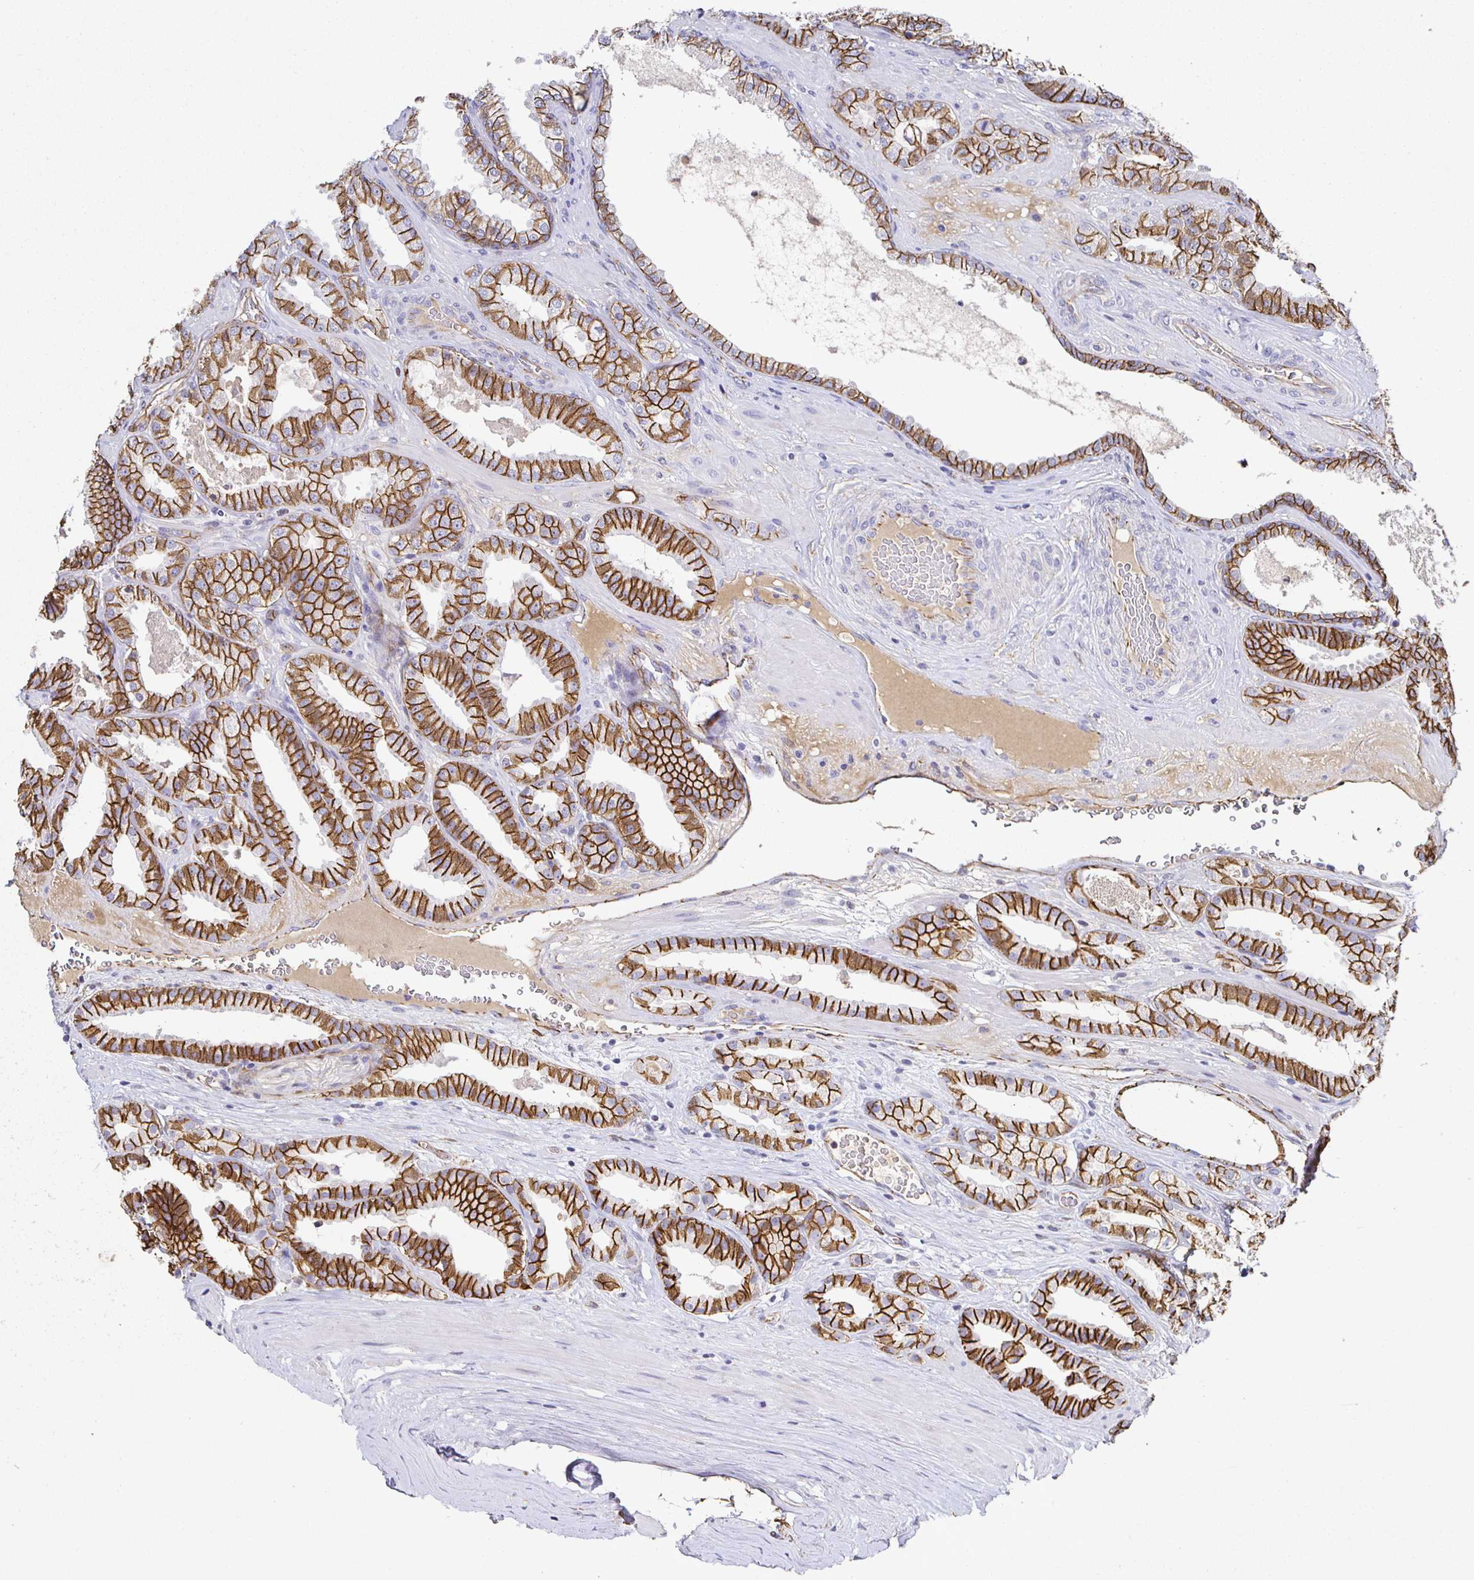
{"staining": {"intensity": "strong", "quantity": ">75%", "location": "cytoplasmic/membranous"}, "tissue": "prostate cancer", "cell_type": "Tumor cells", "image_type": "cancer", "snomed": [{"axis": "morphology", "description": "Adenocarcinoma, Low grade"}, {"axis": "topography", "description": "Prostate"}], "caption": "An image of human prostate cancer stained for a protein reveals strong cytoplasmic/membranous brown staining in tumor cells. The staining was performed using DAB, with brown indicating positive protein expression. Nuclei are stained blue with hematoxylin.", "gene": "PIWIL3", "patient": {"sex": "male", "age": 61}}